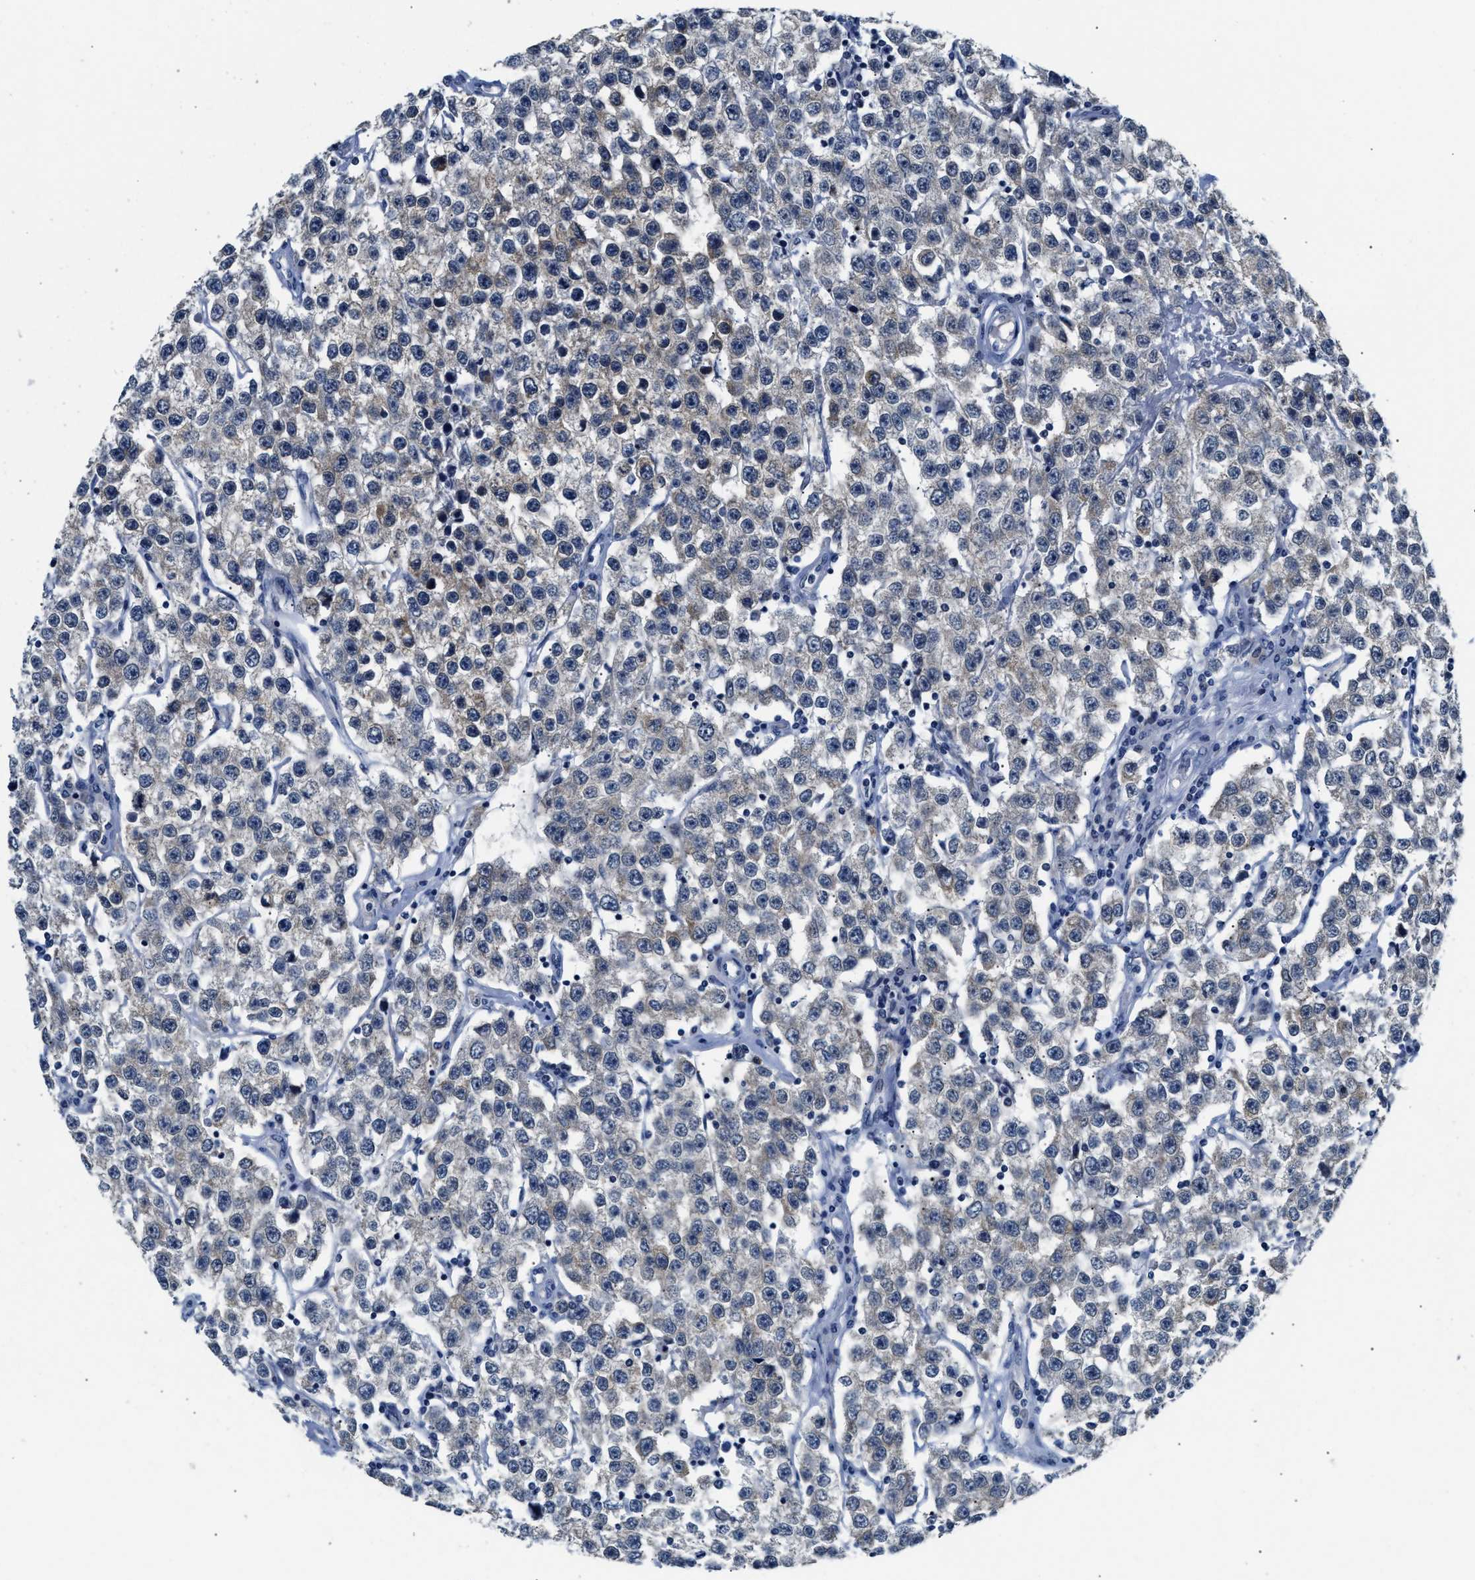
{"staining": {"intensity": "weak", "quantity": "25%-75%", "location": "cytoplasmic/membranous"}, "tissue": "testis cancer", "cell_type": "Tumor cells", "image_type": "cancer", "snomed": [{"axis": "morphology", "description": "Seminoma, NOS"}, {"axis": "topography", "description": "Testis"}], "caption": "Immunohistochemistry (IHC) histopathology image of neoplastic tissue: human testis cancer stained using immunohistochemistry exhibits low levels of weak protein expression localized specifically in the cytoplasmic/membranous of tumor cells, appearing as a cytoplasmic/membranous brown color.", "gene": "PPM1H", "patient": {"sex": "male", "age": 52}}